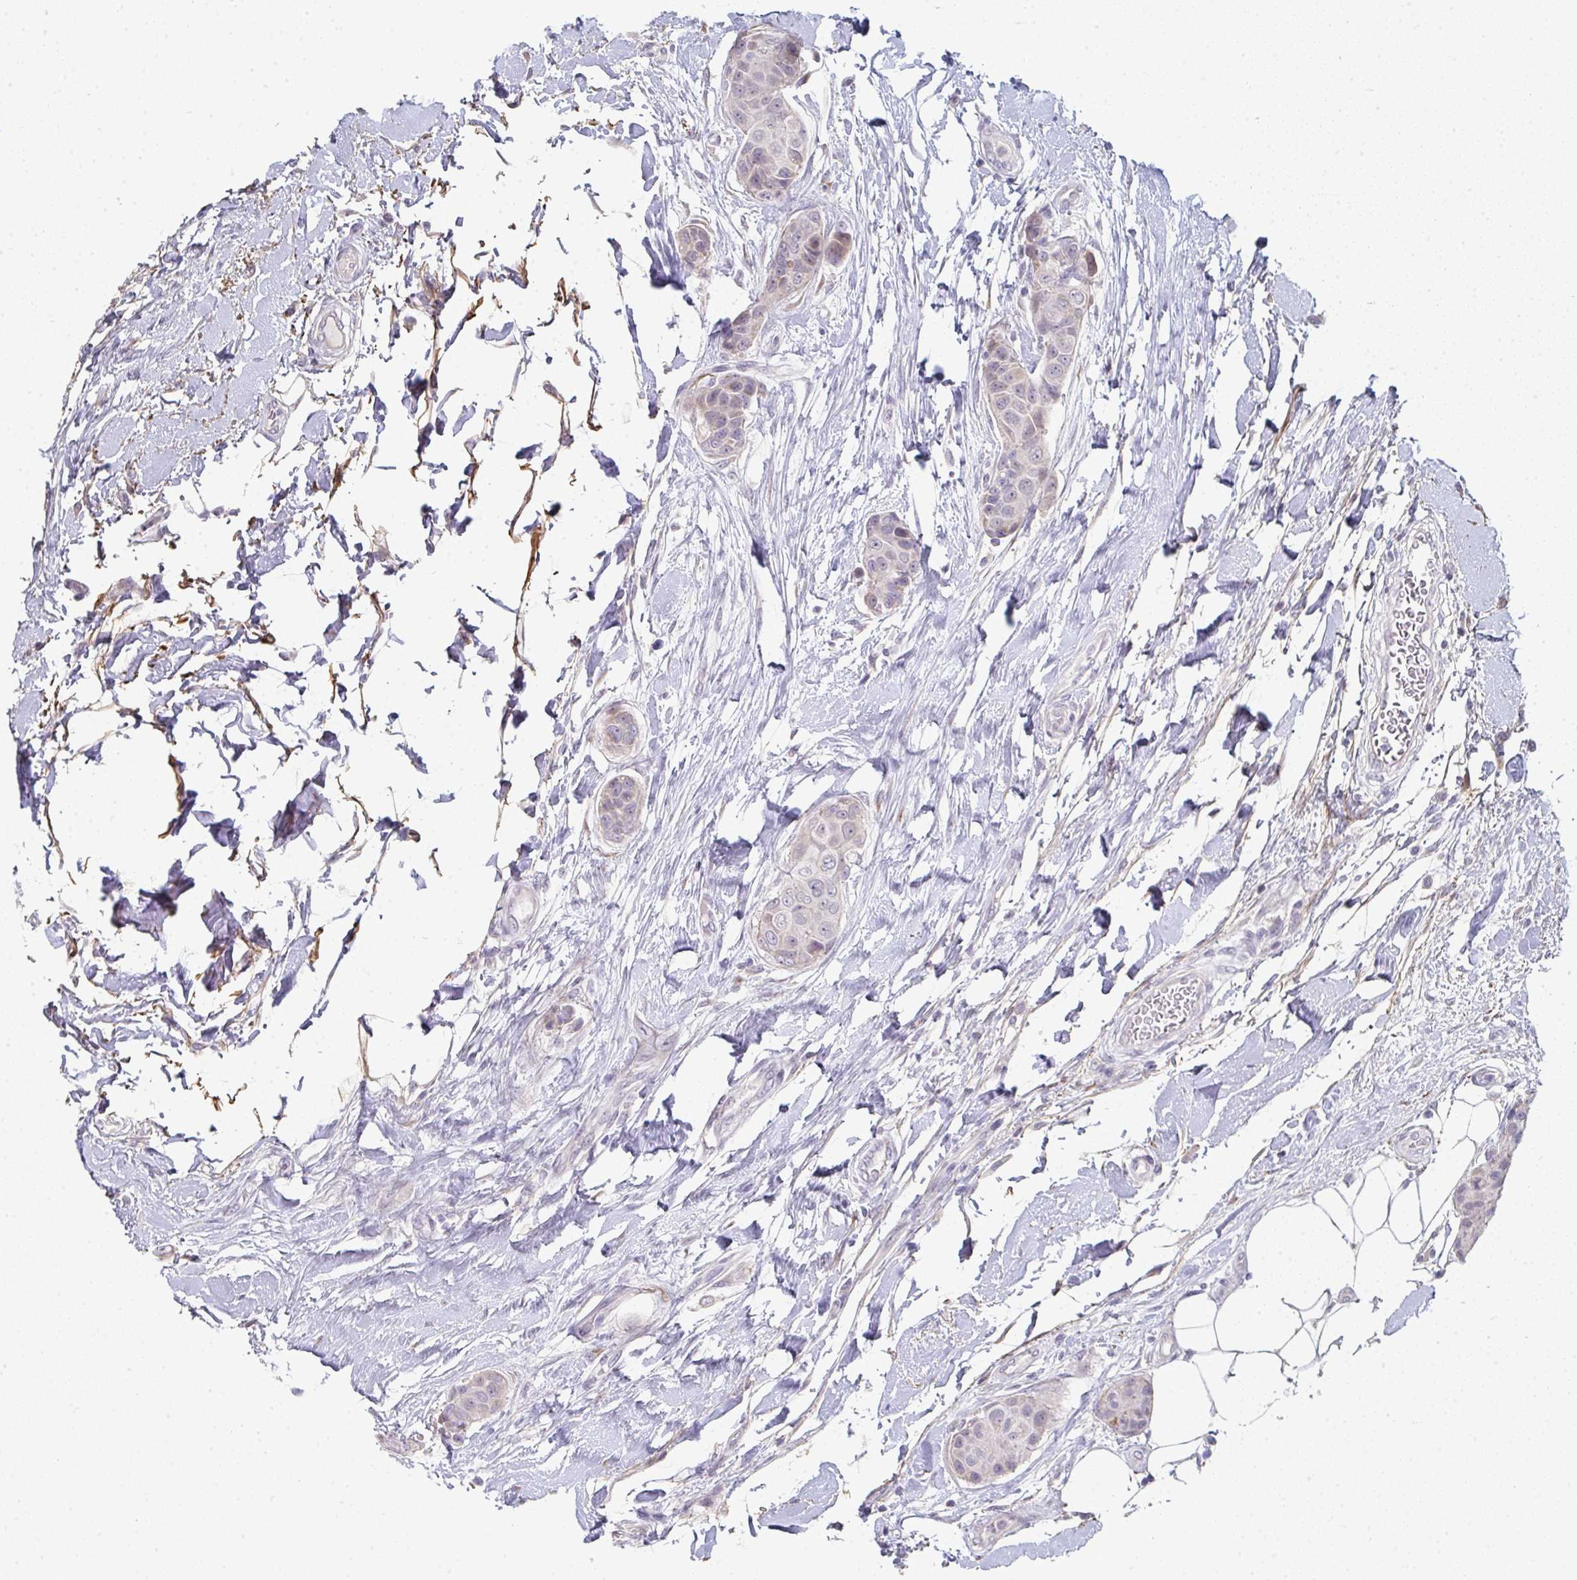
{"staining": {"intensity": "negative", "quantity": "none", "location": "none"}, "tissue": "breast cancer", "cell_type": "Tumor cells", "image_type": "cancer", "snomed": [{"axis": "morphology", "description": "Duct carcinoma"}, {"axis": "topography", "description": "Breast"}, {"axis": "topography", "description": "Lymph node"}], "caption": "Protein analysis of breast cancer (invasive ductal carcinoma) displays no significant staining in tumor cells. The staining is performed using DAB brown chromogen with nuclei counter-stained in using hematoxylin.", "gene": "A1CF", "patient": {"sex": "female", "age": 80}}